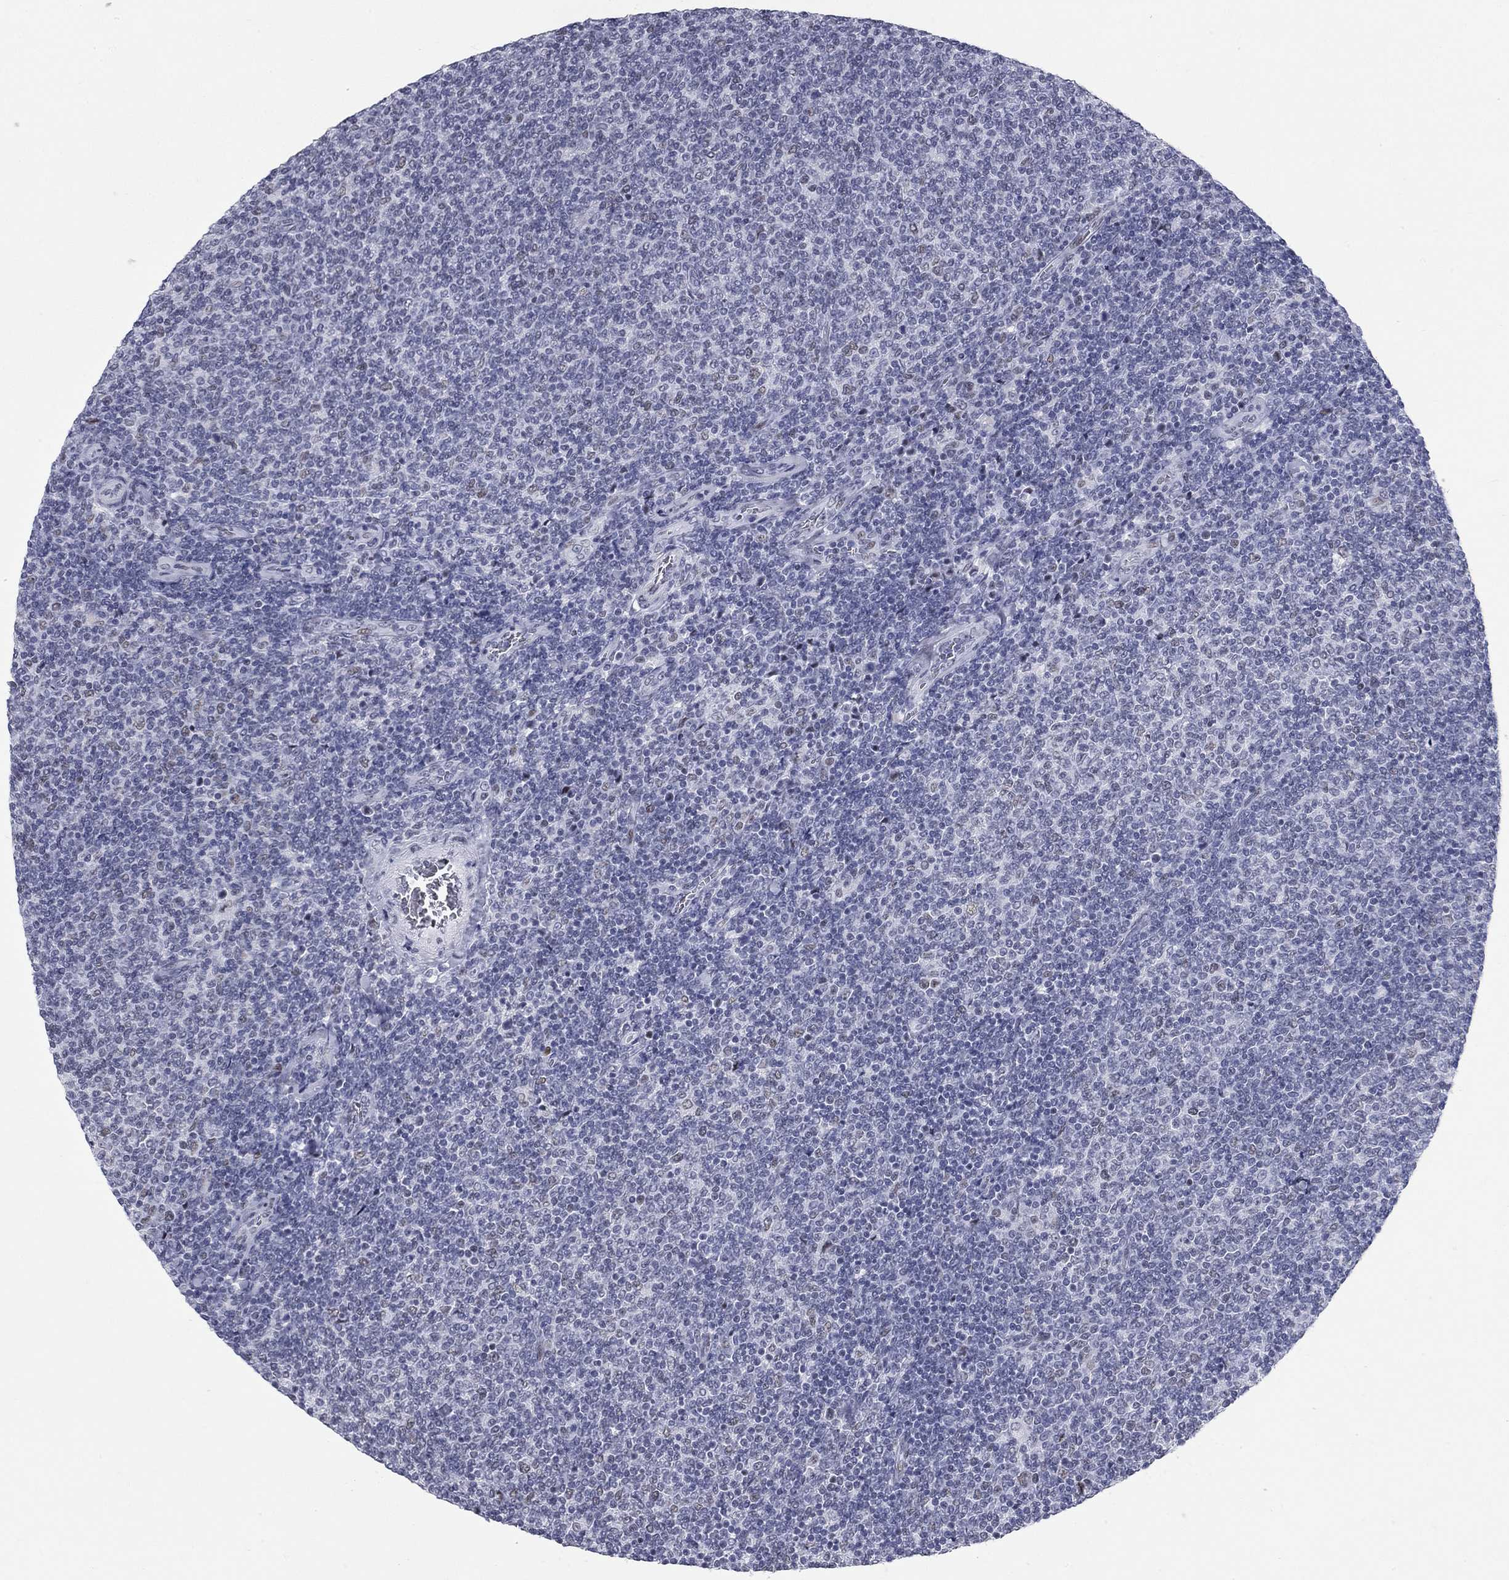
{"staining": {"intensity": "negative", "quantity": "none", "location": "none"}, "tissue": "lymphoma", "cell_type": "Tumor cells", "image_type": "cancer", "snomed": [{"axis": "morphology", "description": "Malignant lymphoma, non-Hodgkin's type, Low grade"}, {"axis": "topography", "description": "Lymph node"}], "caption": "Photomicrograph shows no protein staining in tumor cells of lymphoma tissue.", "gene": "ASF1B", "patient": {"sex": "male", "age": 52}}